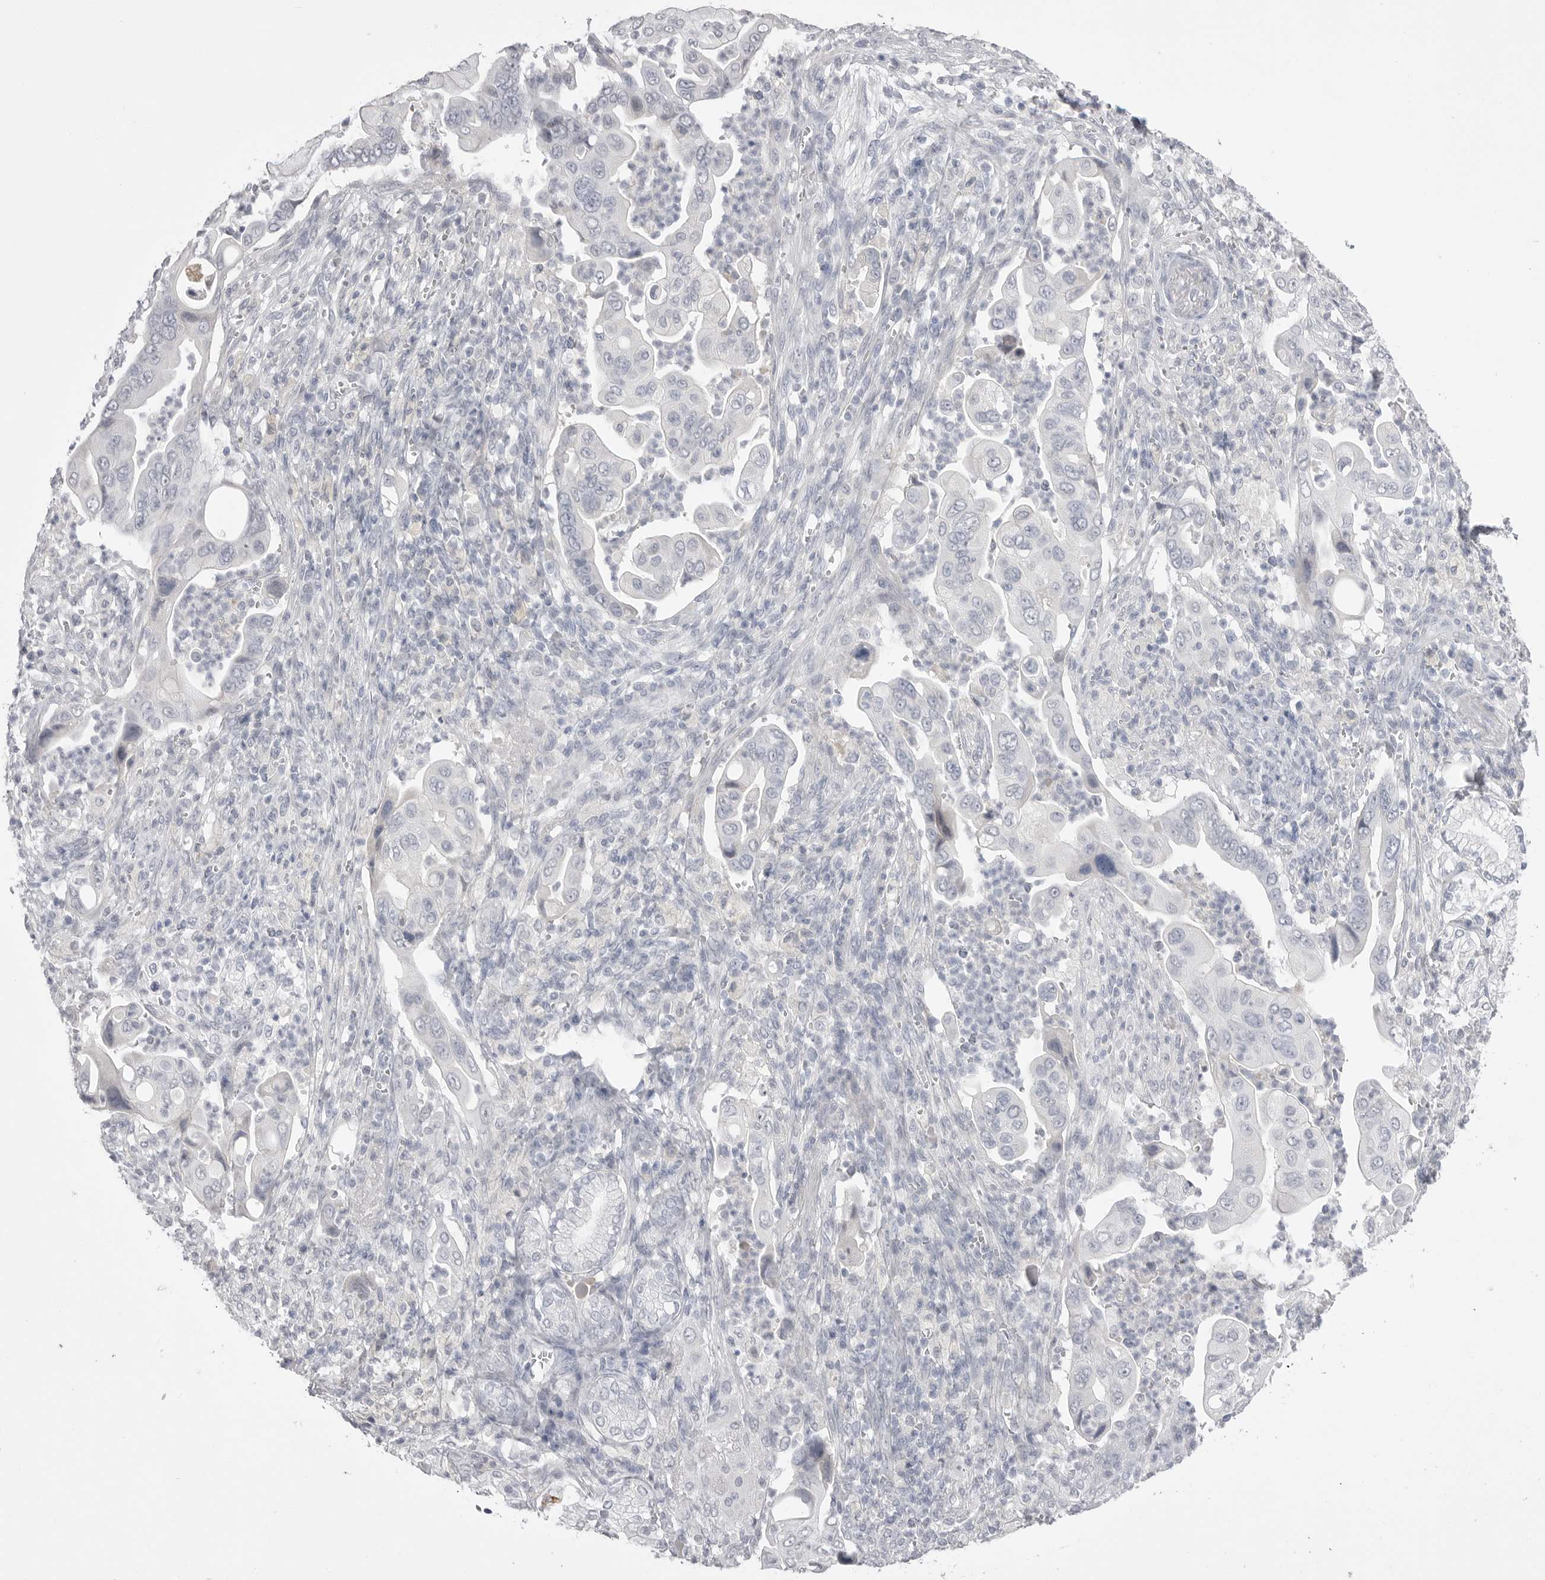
{"staining": {"intensity": "negative", "quantity": "none", "location": "none"}, "tissue": "pancreatic cancer", "cell_type": "Tumor cells", "image_type": "cancer", "snomed": [{"axis": "morphology", "description": "Adenocarcinoma, NOS"}, {"axis": "topography", "description": "Pancreas"}], "caption": "Image shows no protein positivity in tumor cells of pancreatic adenocarcinoma tissue.", "gene": "CPB1", "patient": {"sex": "male", "age": 78}}